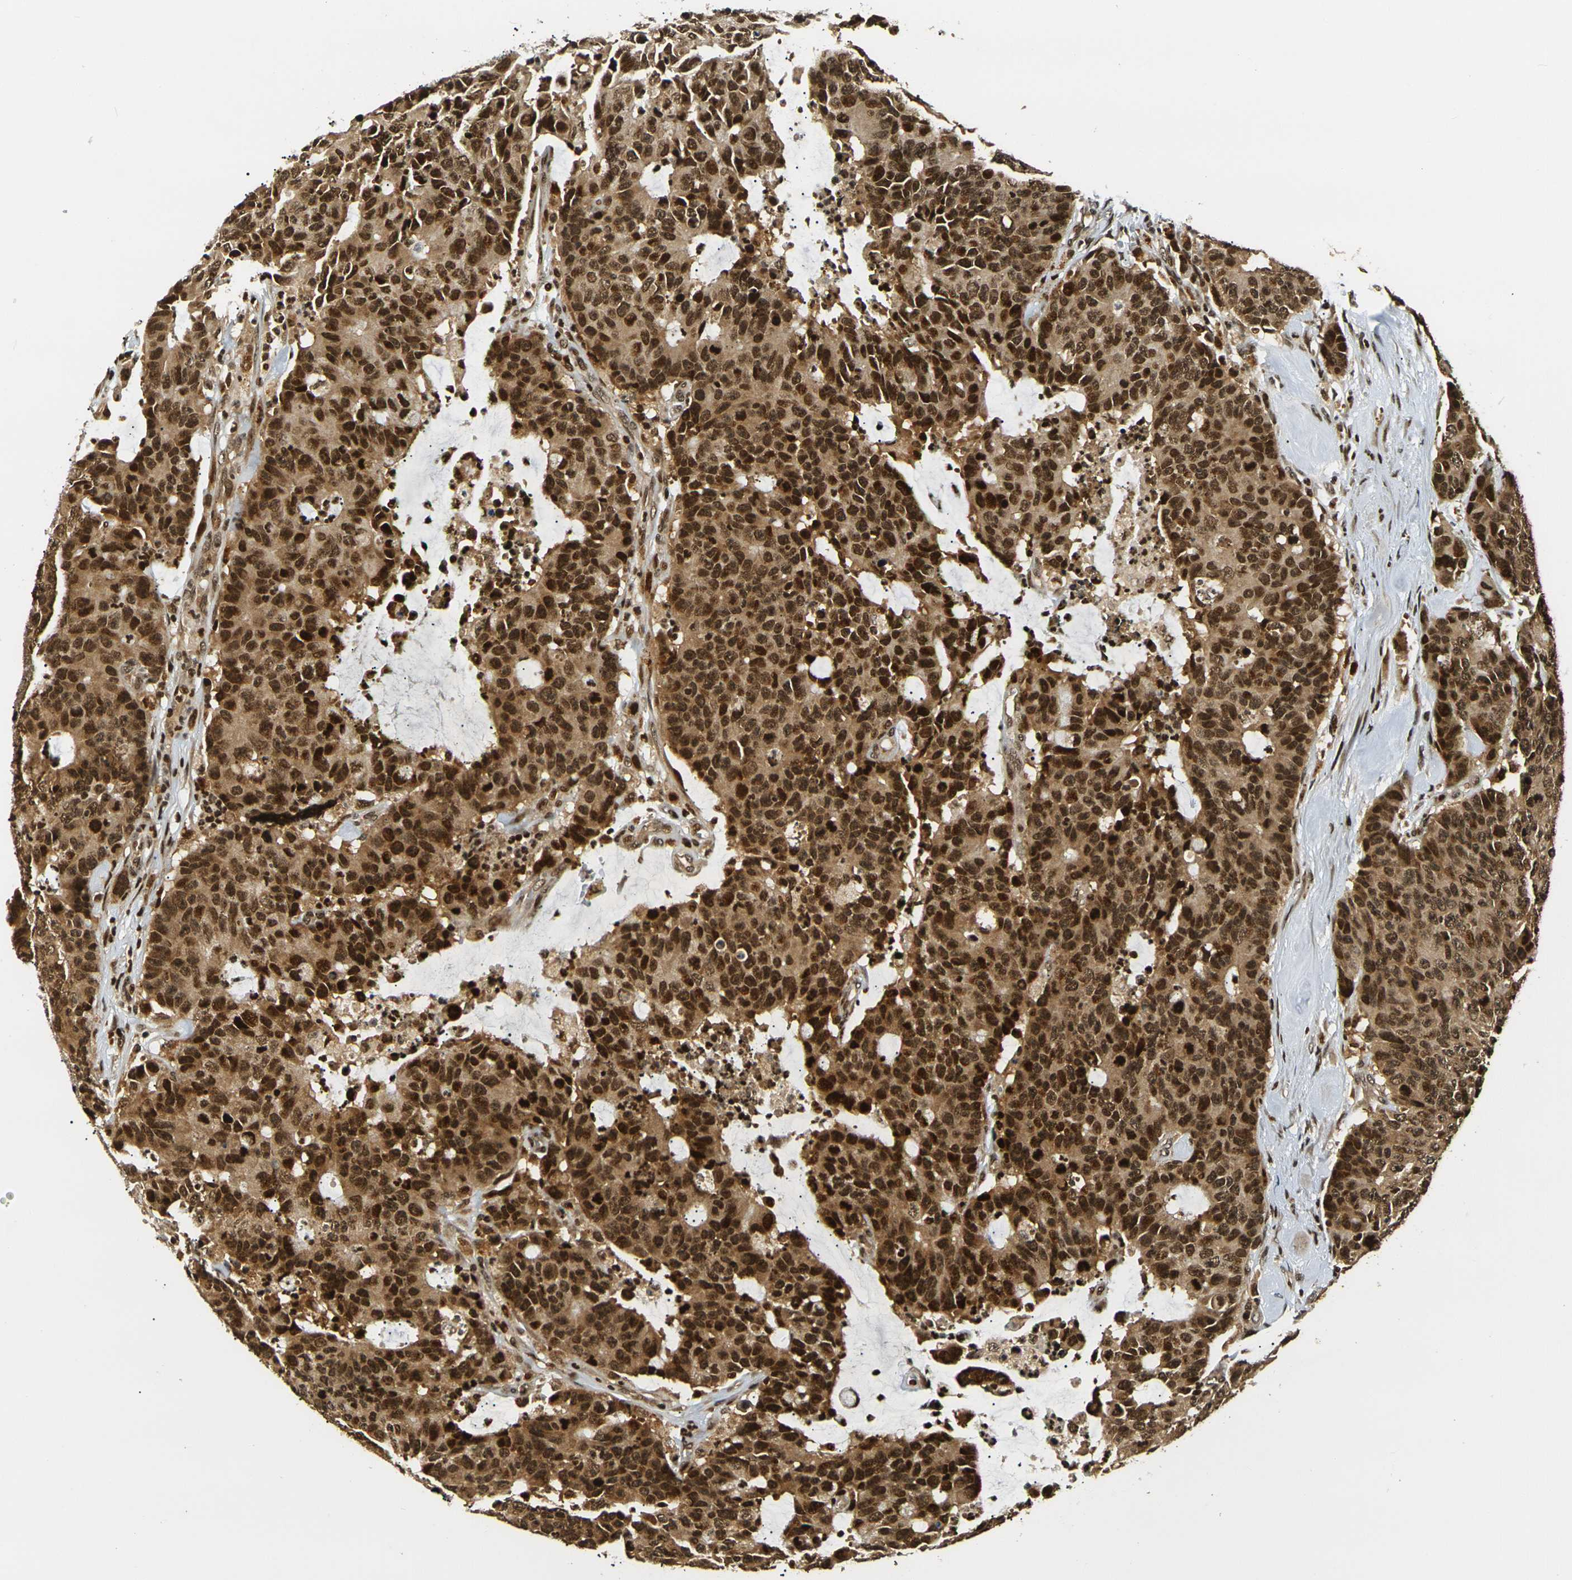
{"staining": {"intensity": "strong", "quantity": ">75%", "location": "cytoplasmic/membranous,nuclear"}, "tissue": "colorectal cancer", "cell_type": "Tumor cells", "image_type": "cancer", "snomed": [{"axis": "morphology", "description": "Adenocarcinoma, NOS"}, {"axis": "topography", "description": "Colon"}], "caption": "A histopathology image showing strong cytoplasmic/membranous and nuclear expression in approximately >75% of tumor cells in colorectal adenocarcinoma, as visualized by brown immunohistochemical staining.", "gene": "ACTL6A", "patient": {"sex": "female", "age": 86}}